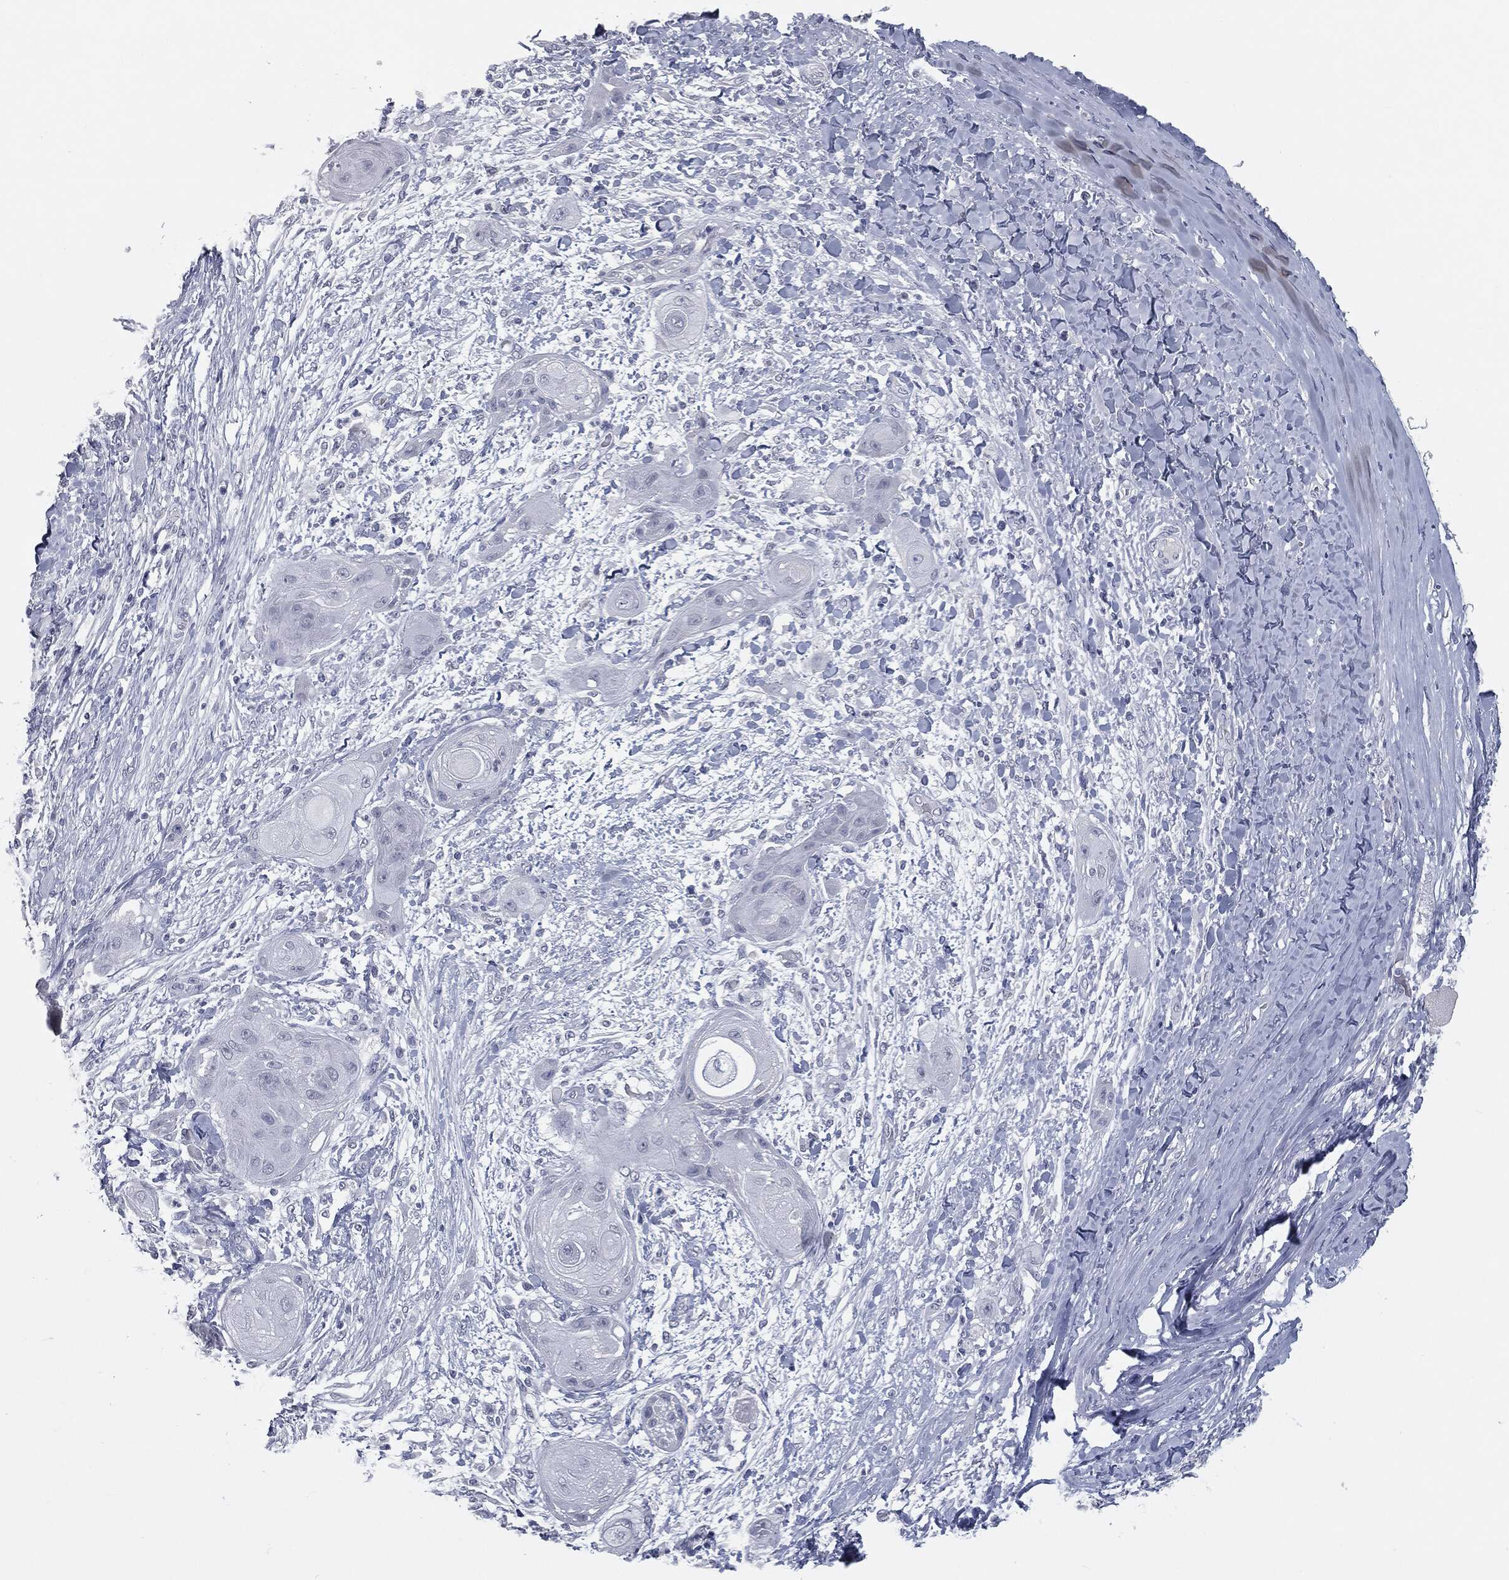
{"staining": {"intensity": "negative", "quantity": "none", "location": "none"}, "tissue": "skin cancer", "cell_type": "Tumor cells", "image_type": "cancer", "snomed": [{"axis": "morphology", "description": "Squamous cell carcinoma, NOS"}, {"axis": "topography", "description": "Skin"}], "caption": "This is an IHC image of skin cancer. There is no expression in tumor cells.", "gene": "PRAME", "patient": {"sex": "male", "age": 62}}